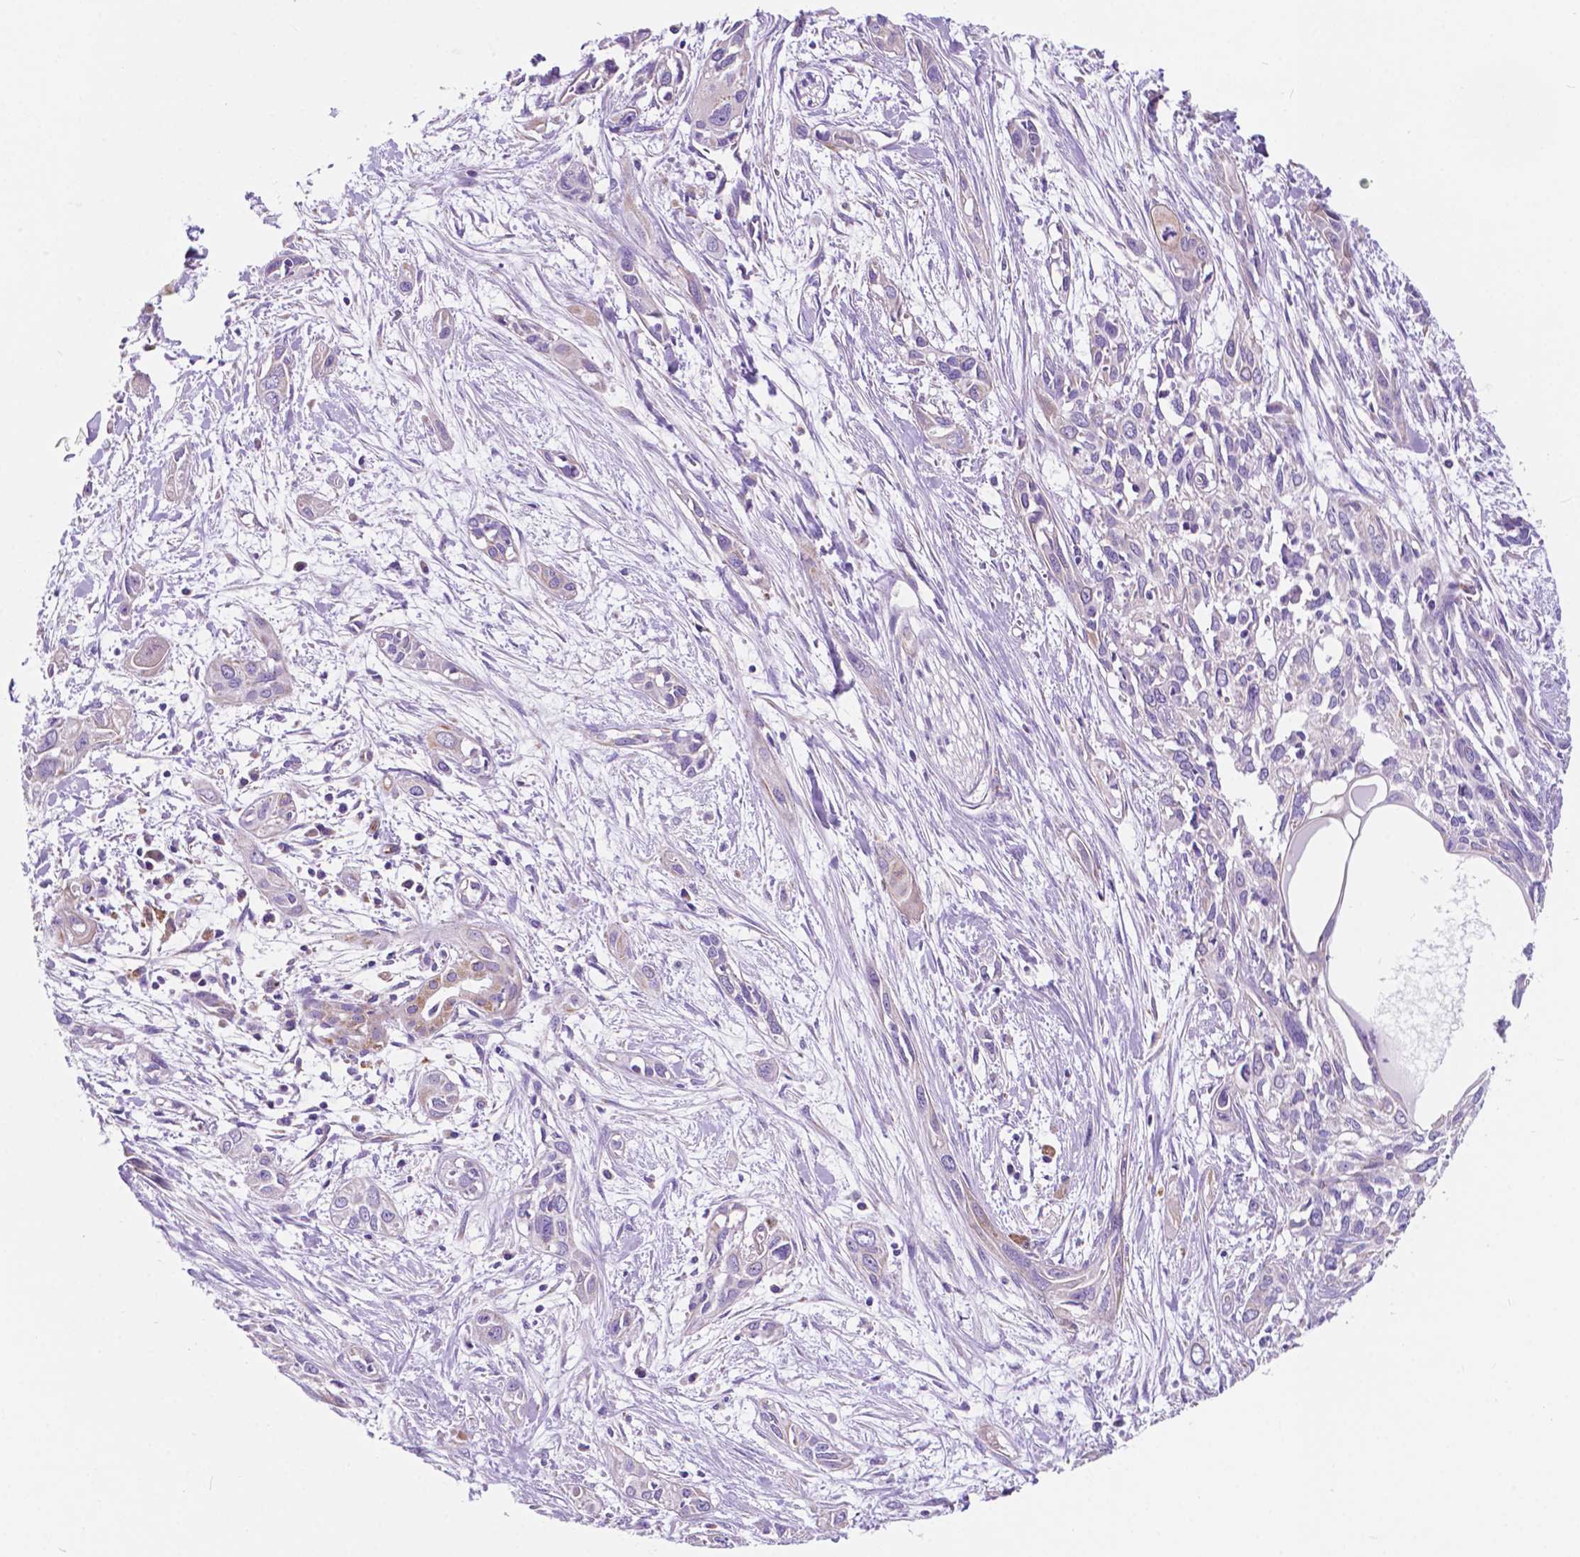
{"staining": {"intensity": "negative", "quantity": "none", "location": "none"}, "tissue": "pancreatic cancer", "cell_type": "Tumor cells", "image_type": "cancer", "snomed": [{"axis": "morphology", "description": "Adenocarcinoma, NOS"}, {"axis": "topography", "description": "Pancreas"}], "caption": "Immunohistochemistry (IHC) photomicrograph of adenocarcinoma (pancreatic) stained for a protein (brown), which exhibits no expression in tumor cells.", "gene": "TRPV5", "patient": {"sex": "female", "age": 55}}